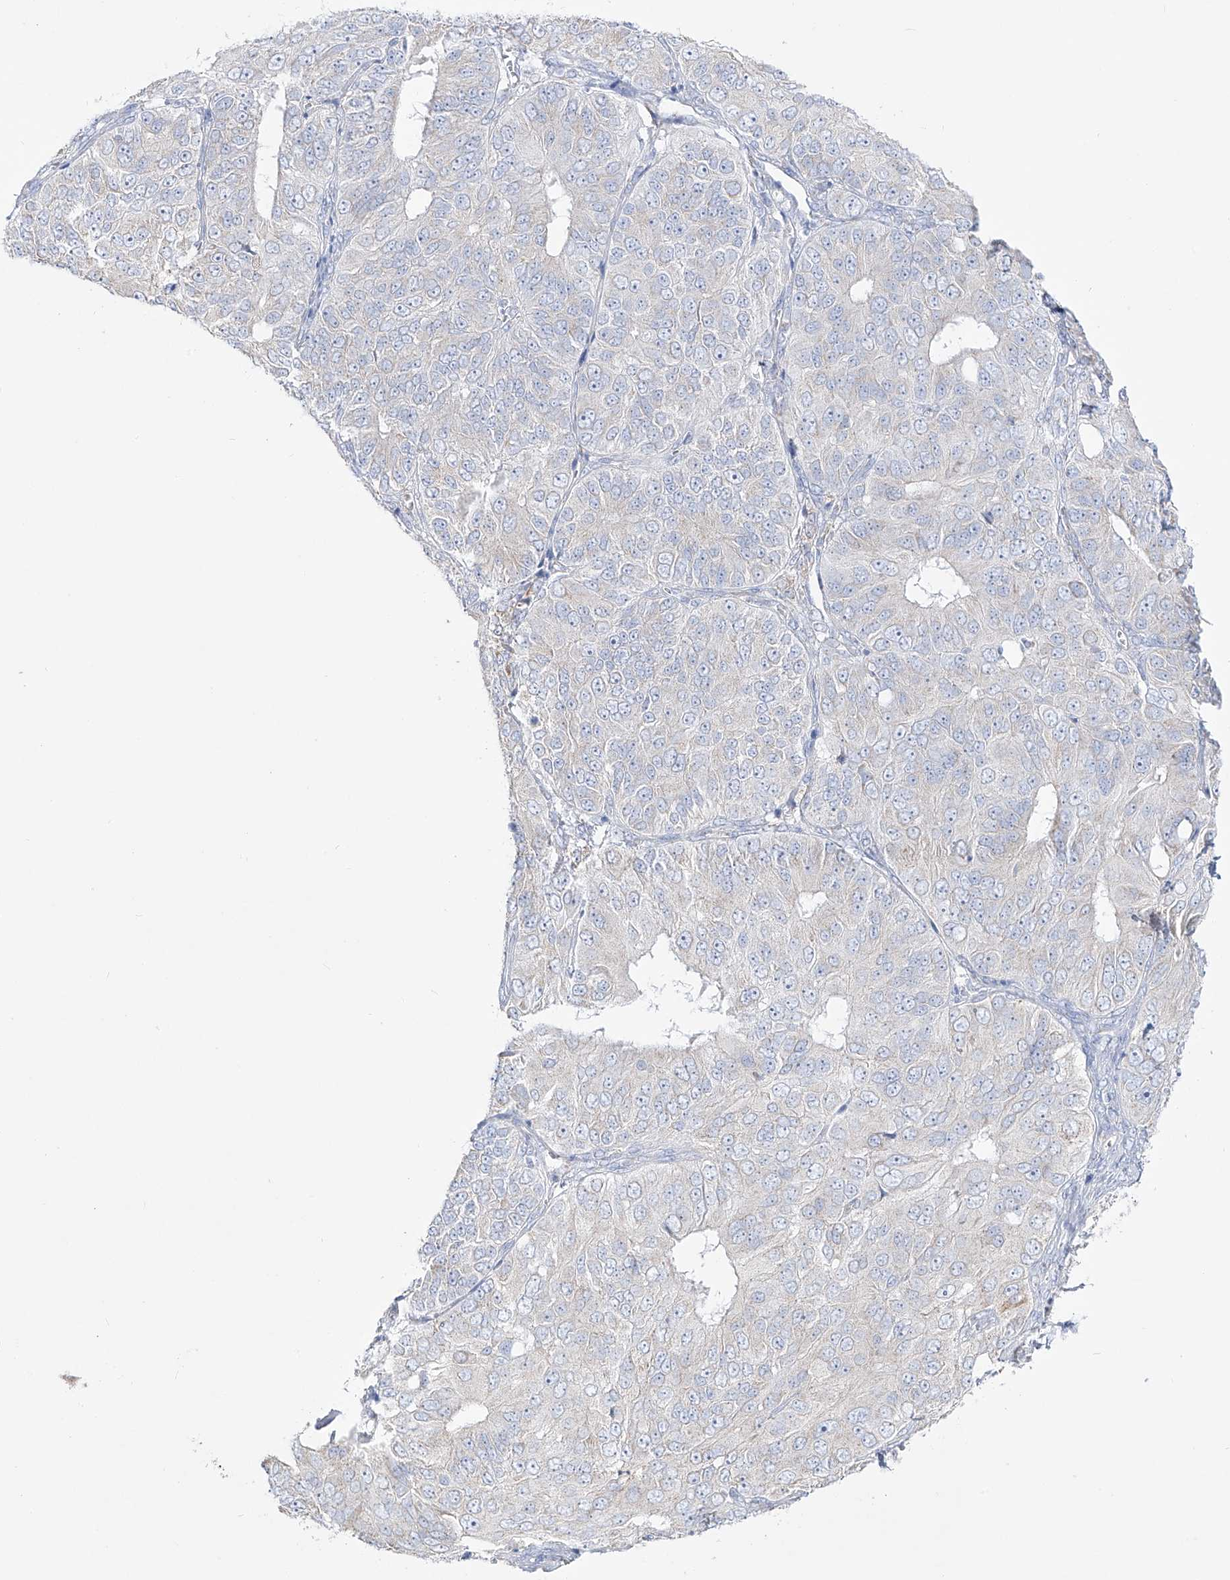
{"staining": {"intensity": "negative", "quantity": "none", "location": "none"}, "tissue": "ovarian cancer", "cell_type": "Tumor cells", "image_type": "cancer", "snomed": [{"axis": "morphology", "description": "Carcinoma, endometroid"}, {"axis": "topography", "description": "Ovary"}], "caption": "DAB immunohistochemical staining of endometroid carcinoma (ovarian) displays no significant positivity in tumor cells. The staining is performed using DAB (3,3'-diaminobenzidine) brown chromogen with nuclei counter-stained in using hematoxylin.", "gene": "RCHY1", "patient": {"sex": "female", "age": 51}}